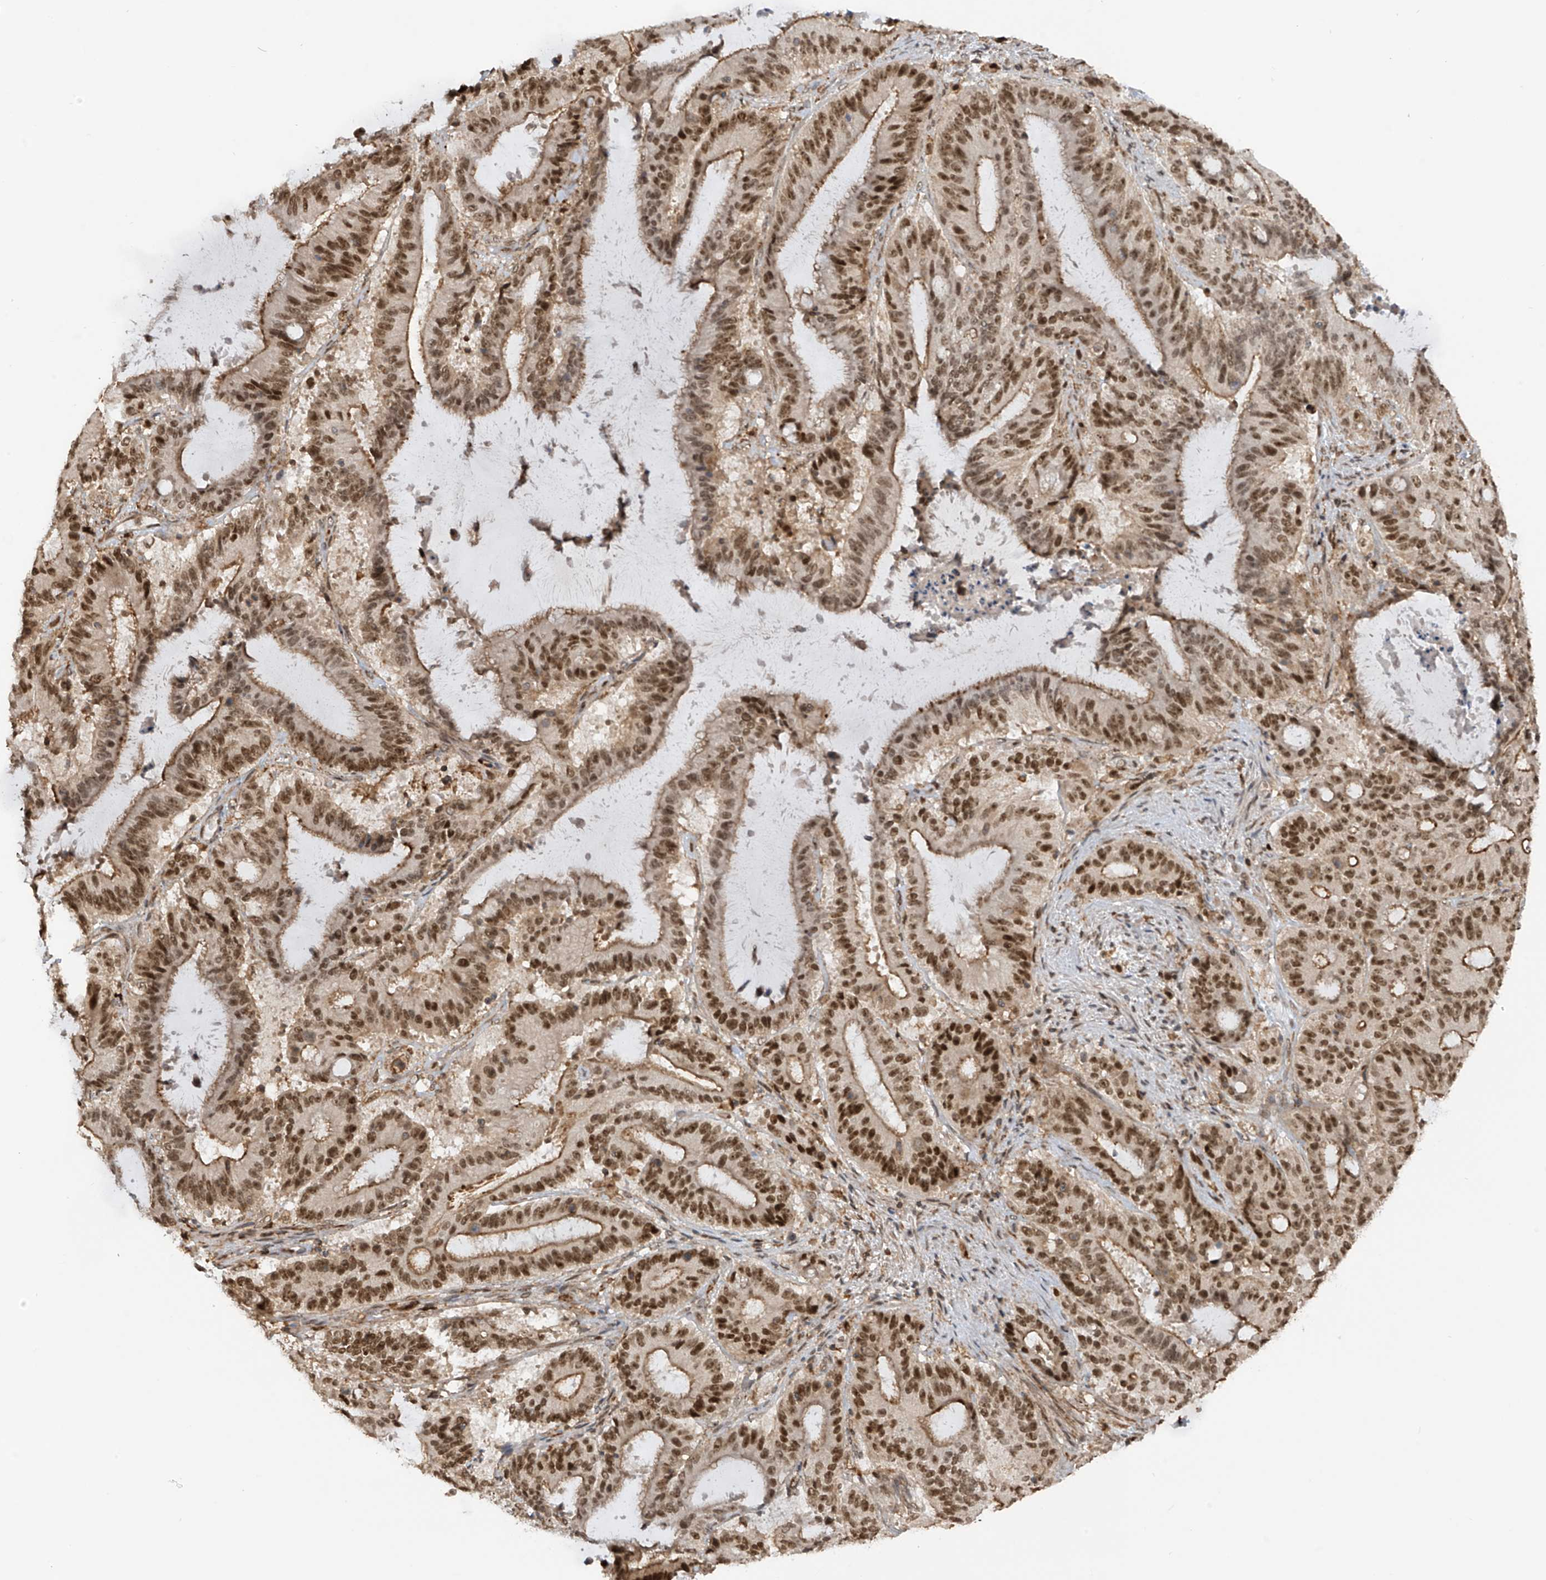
{"staining": {"intensity": "moderate", "quantity": ">75%", "location": "cytoplasmic/membranous,nuclear"}, "tissue": "liver cancer", "cell_type": "Tumor cells", "image_type": "cancer", "snomed": [{"axis": "morphology", "description": "Normal tissue, NOS"}, {"axis": "morphology", "description": "Cholangiocarcinoma"}, {"axis": "topography", "description": "Liver"}, {"axis": "topography", "description": "Peripheral nerve tissue"}], "caption": "This is an image of immunohistochemistry (IHC) staining of cholangiocarcinoma (liver), which shows moderate positivity in the cytoplasmic/membranous and nuclear of tumor cells.", "gene": "REPIN1", "patient": {"sex": "female", "age": 73}}